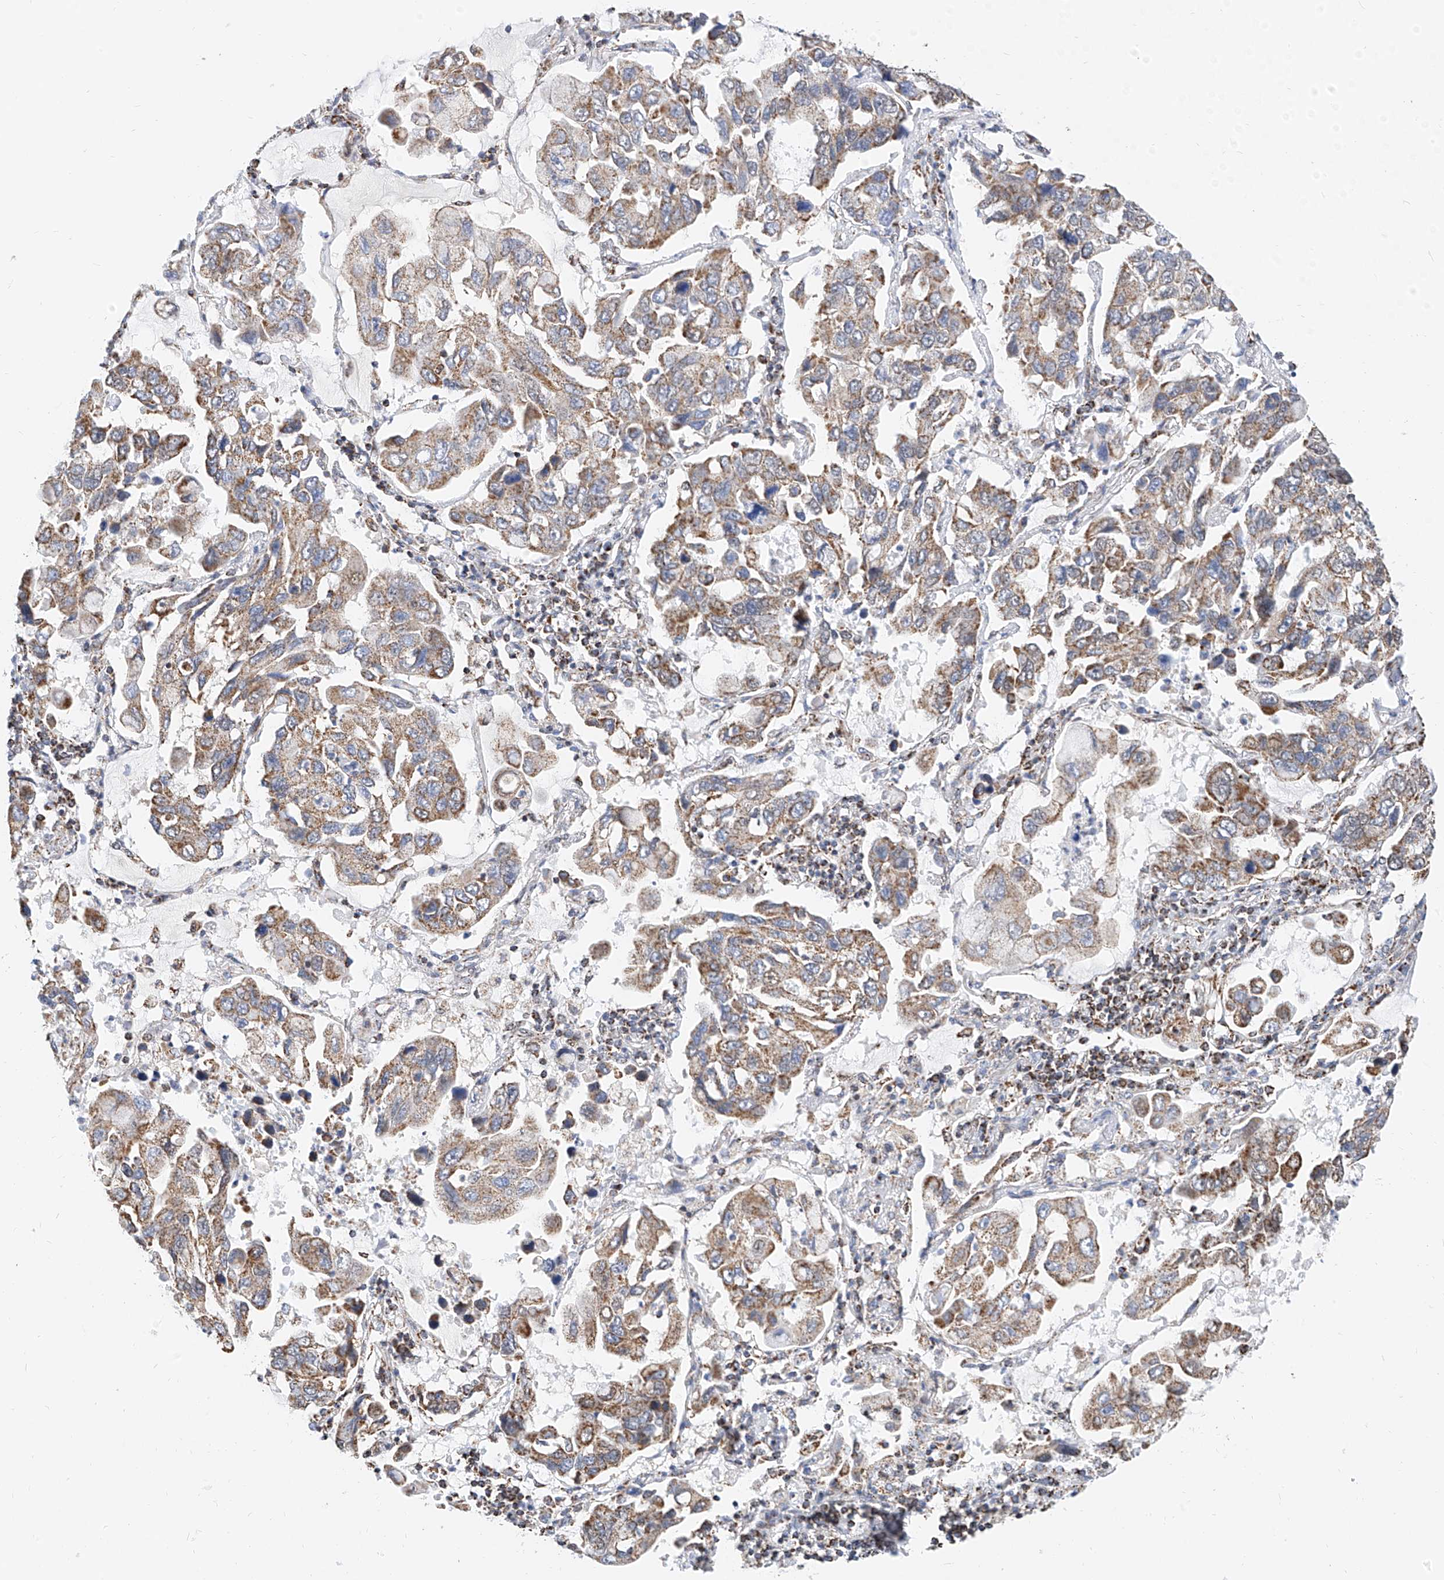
{"staining": {"intensity": "moderate", "quantity": ">75%", "location": "cytoplasmic/membranous"}, "tissue": "lung cancer", "cell_type": "Tumor cells", "image_type": "cancer", "snomed": [{"axis": "morphology", "description": "Adenocarcinoma, NOS"}, {"axis": "topography", "description": "Lung"}], "caption": "IHC photomicrograph of neoplastic tissue: human lung adenocarcinoma stained using immunohistochemistry (IHC) exhibits medium levels of moderate protein expression localized specifically in the cytoplasmic/membranous of tumor cells, appearing as a cytoplasmic/membranous brown color.", "gene": "NALCN", "patient": {"sex": "male", "age": 64}}